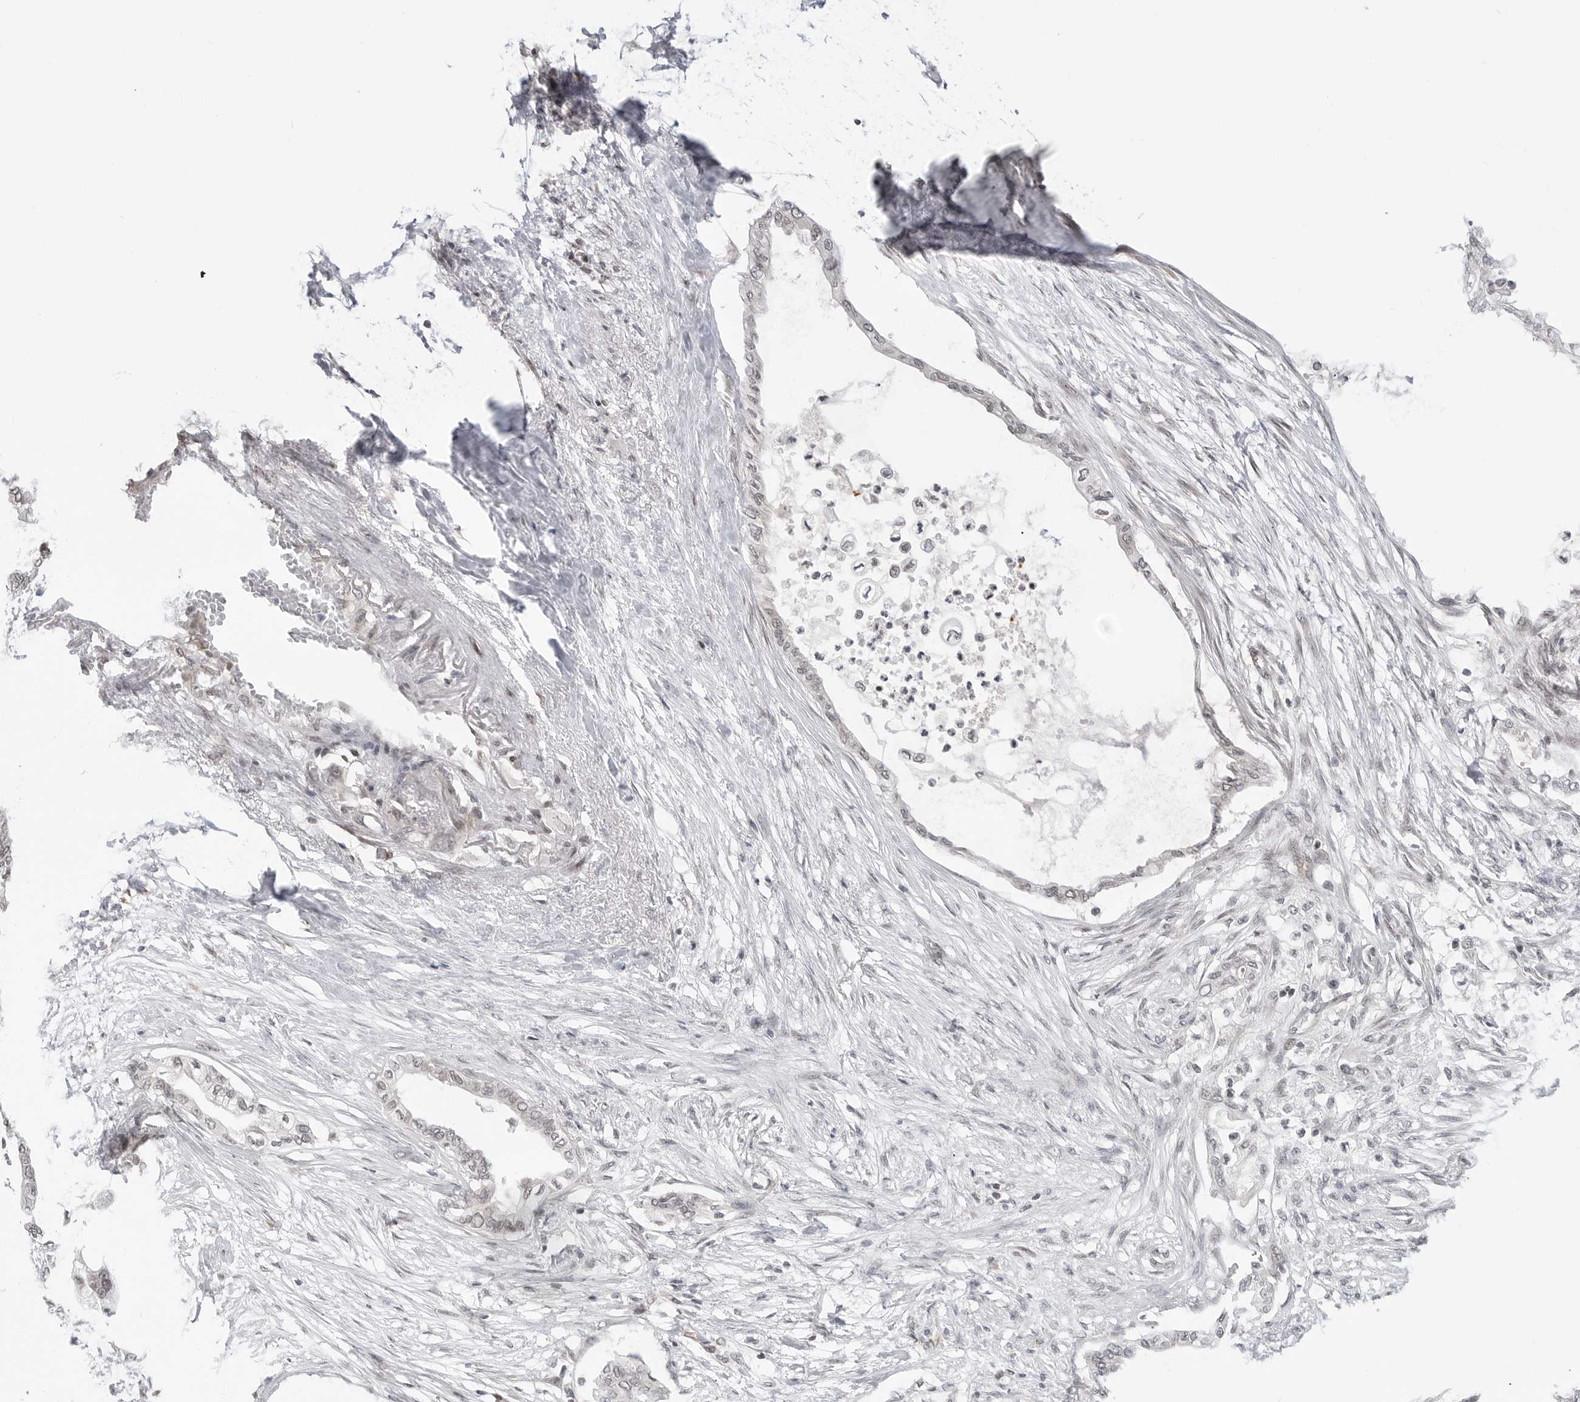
{"staining": {"intensity": "weak", "quantity": "<25%", "location": "nuclear"}, "tissue": "pancreatic cancer", "cell_type": "Tumor cells", "image_type": "cancer", "snomed": [{"axis": "morphology", "description": "Normal tissue, NOS"}, {"axis": "morphology", "description": "Adenocarcinoma, NOS"}, {"axis": "topography", "description": "Pancreas"}, {"axis": "topography", "description": "Duodenum"}], "caption": "DAB (3,3'-diaminobenzidine) immunohistochemical staining of pancreatic cancer shows no significant expression in tumor cells. (Brightfield microscopy of DAB (3,3'-diaminobenzidine) immunohistochemistry at high magnification).", "gene": "C8orf33", "patient": {"sex": "female", "age": 60}}